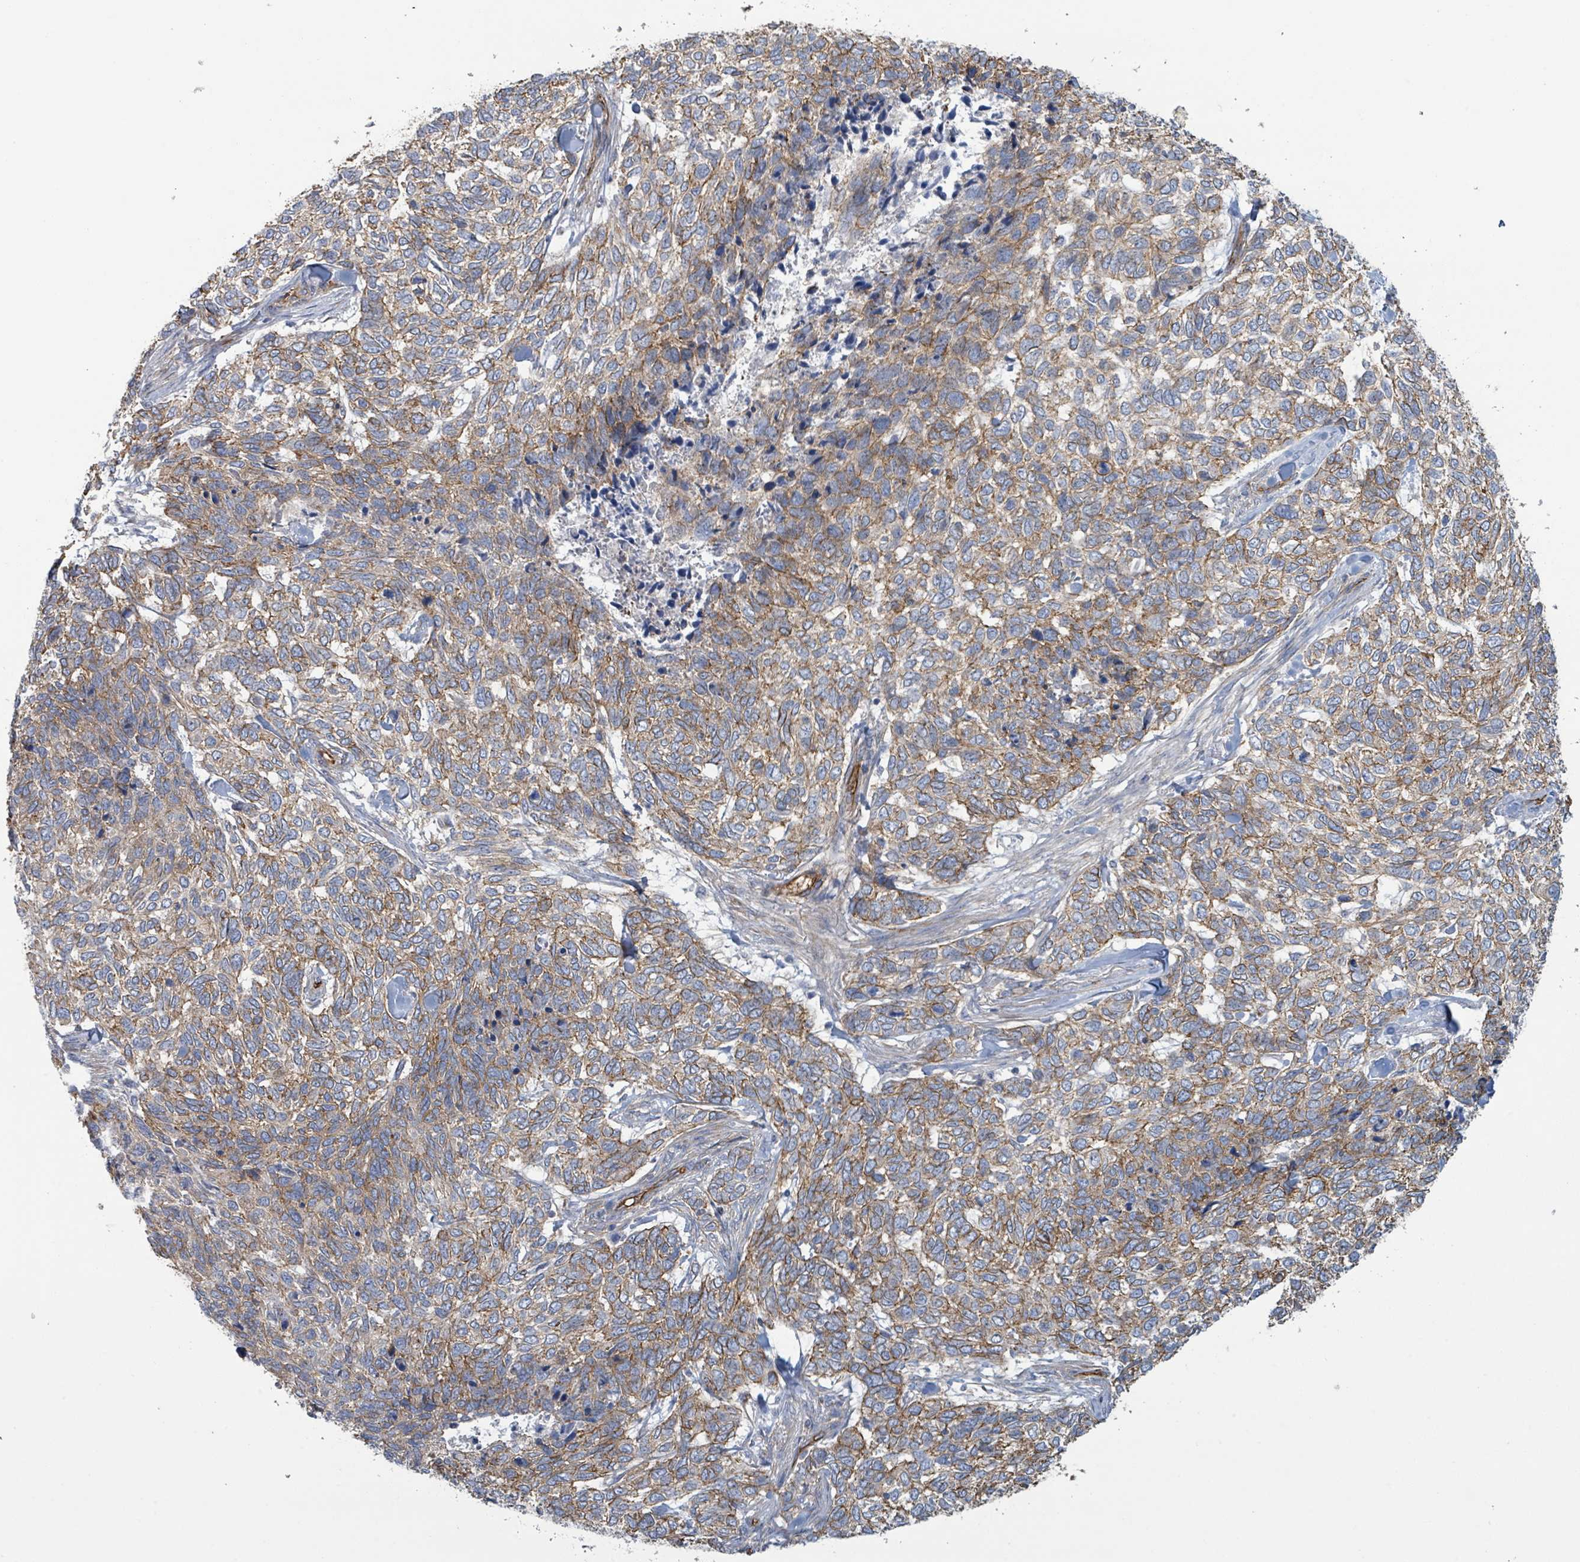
{"staining": {"intensity": "moderate", "quantity": ">75%", "location": "cytoplasmic/membranous"}, "tissue": "skin cancer", "cell_type": "Tumor cells", "image_type": "cancer", "snomed": [{"axis": "morphology", "description": "Basal cell carcinoma"}, {"axis": "topography", "description": "Skin"}], "caption": "A micrograph of skin basal cell carcinoma stained for a protein exhibits moderate cytoplasmic/membranous brown staining in tumor cells.", "gene": "LDOC1", "patient": {"sex": "female", "age": 65}}